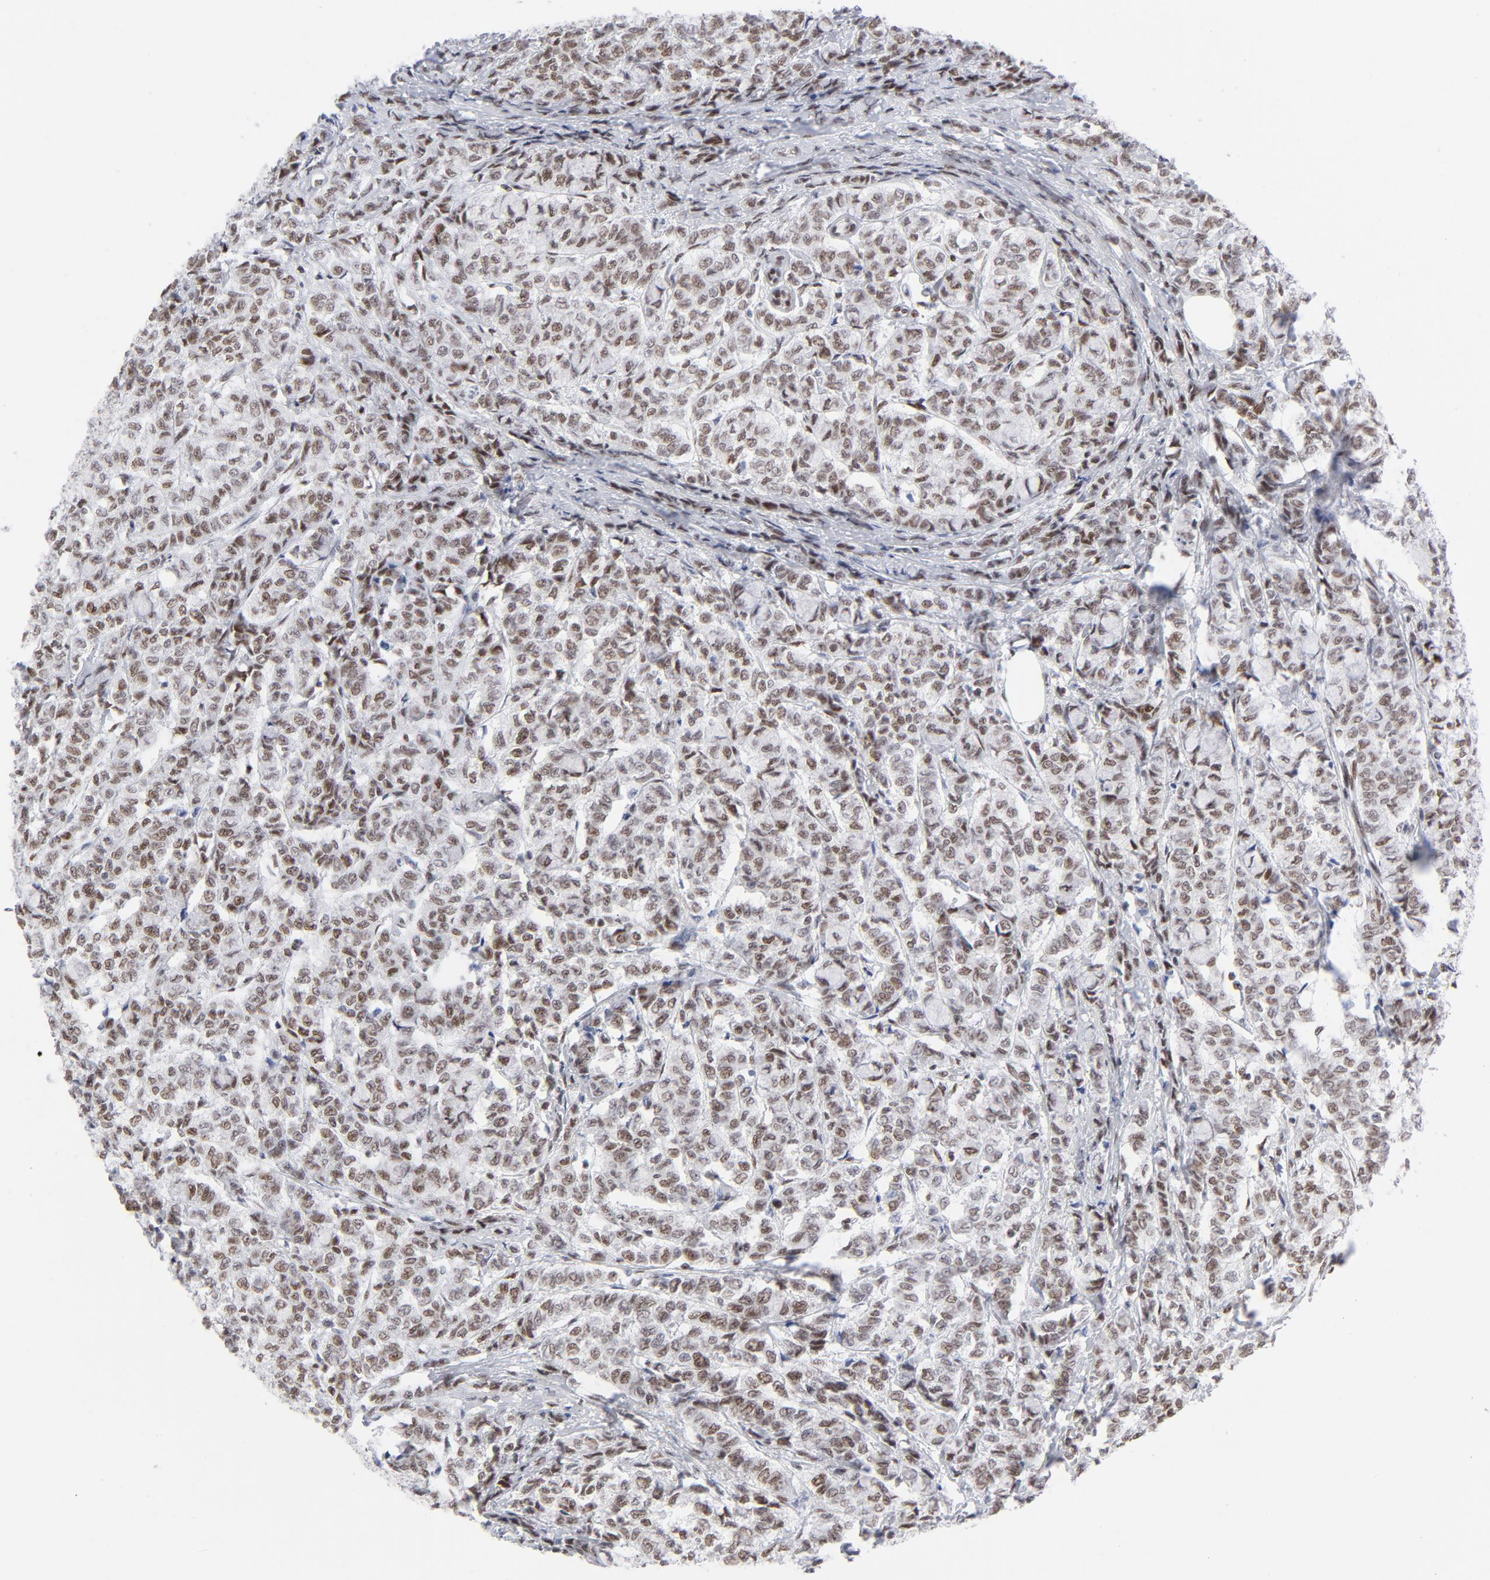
{"staining": {"intensity": "weak", "quantity": ">75%", "location": "nuclear"}, "tissue": "breast cancer", "cell_type": "Tumor cells", "image_type": "cancer", "snomed": [{"axis": "morphology", "description": "Lobular carcinoma"}, {"axis": "topography", "description": "Breast"}], "caption": "About >75% of tumor cells in human breast cancer (lobular carcinoma) reveal weak nuclear protein staining as visualized by brown immunohistochemical staining.", "gene": "ATF2", "patient": {"sex": "female", "age": 60}}